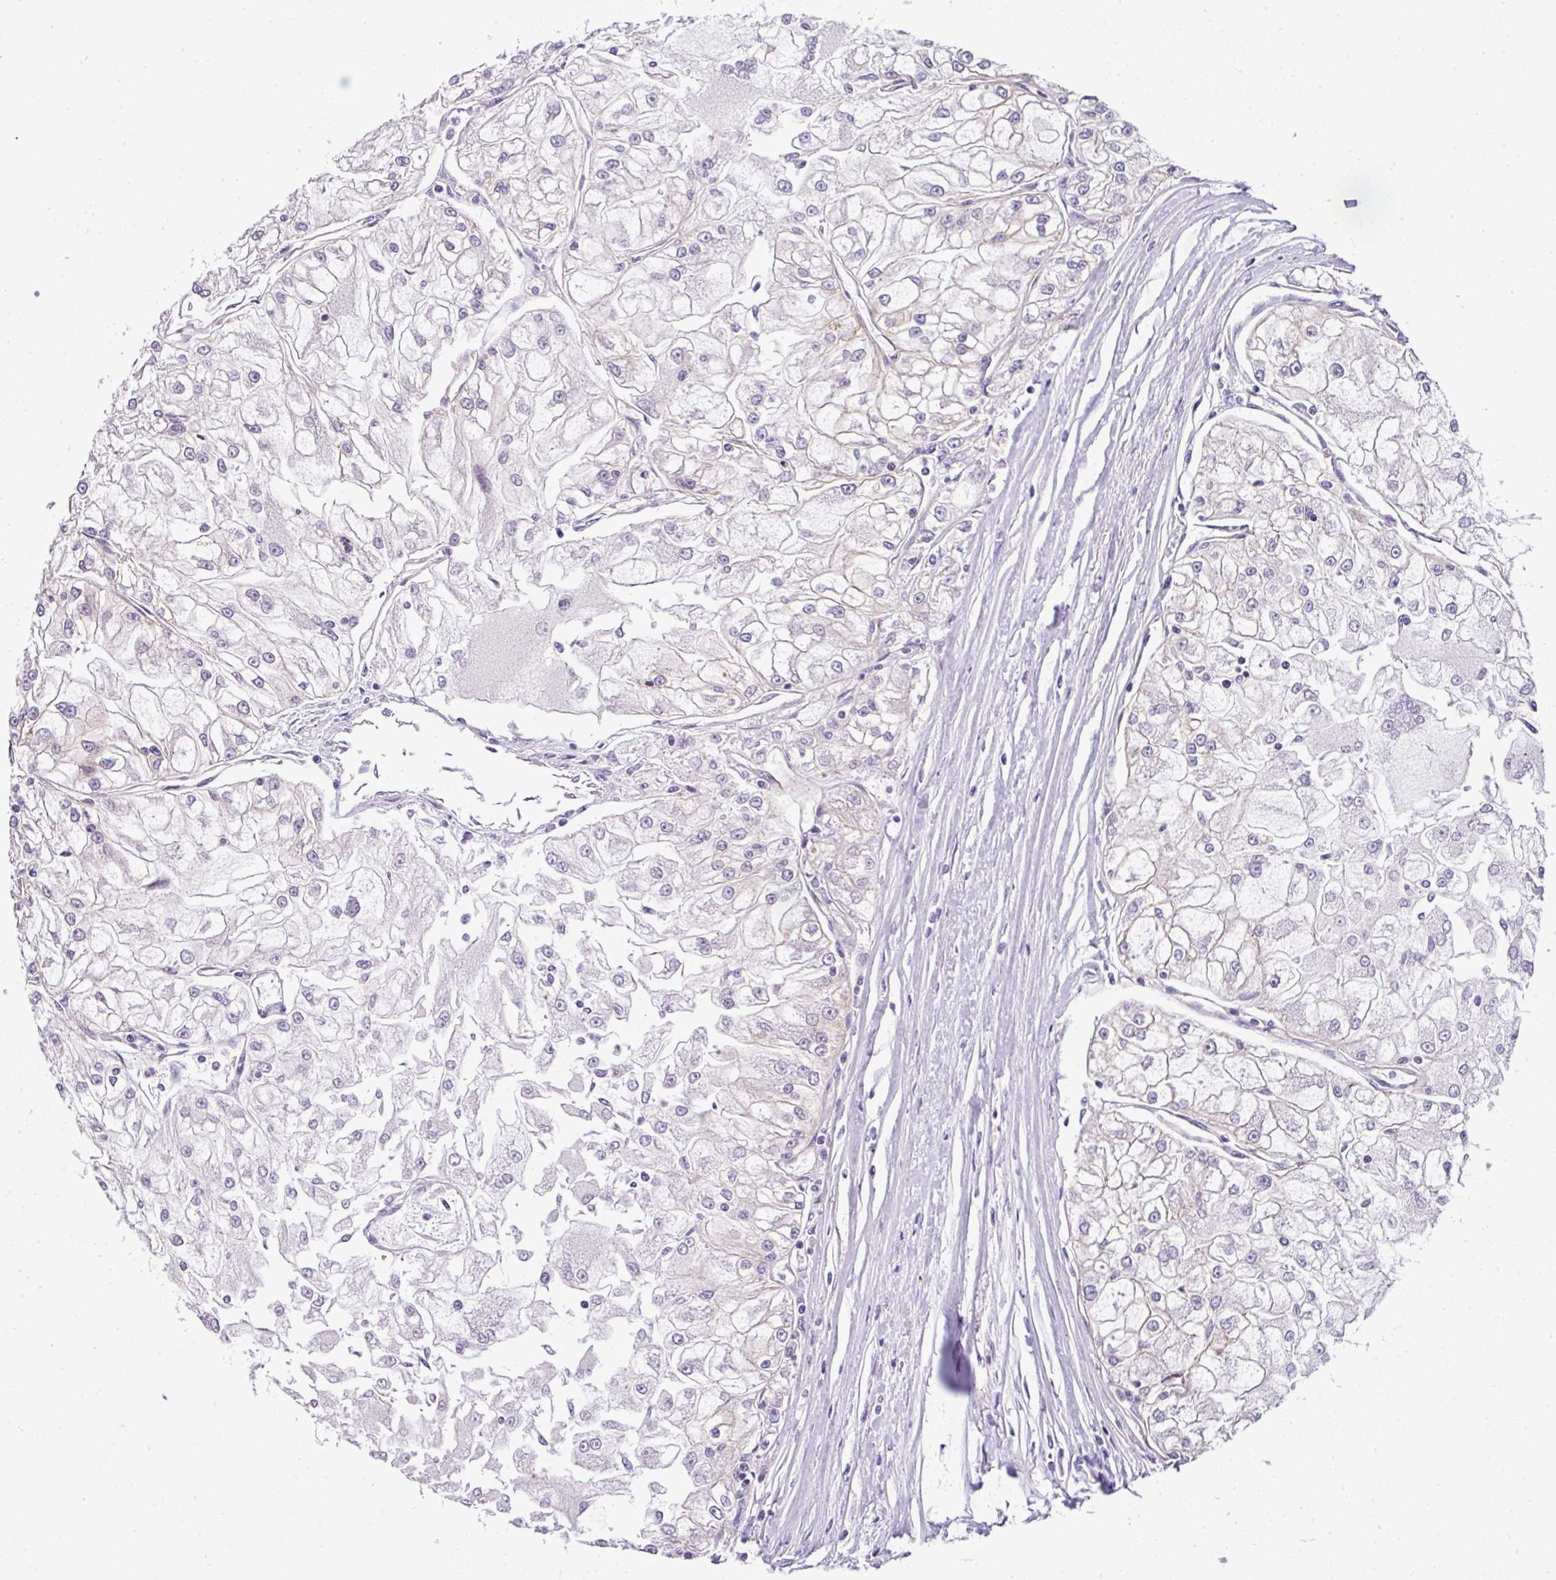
{"staining": {"intensity": "negative", "quantity": "none", "location": "none"}, "tissue": "renal cancer", "cell_type": "Tumor cells", "image_type": "cancer", "snomed": [{"axis": "morphology", "description": "Adenocarcinoma, NOS"}, {"axis": "topography", "description": "Kidney"}], "caption": "Tumor cells show no significant staining in adenocarcinoma (renal).", "gene": "OR11H4", "patient": {"sex": "female", "age": 72}}